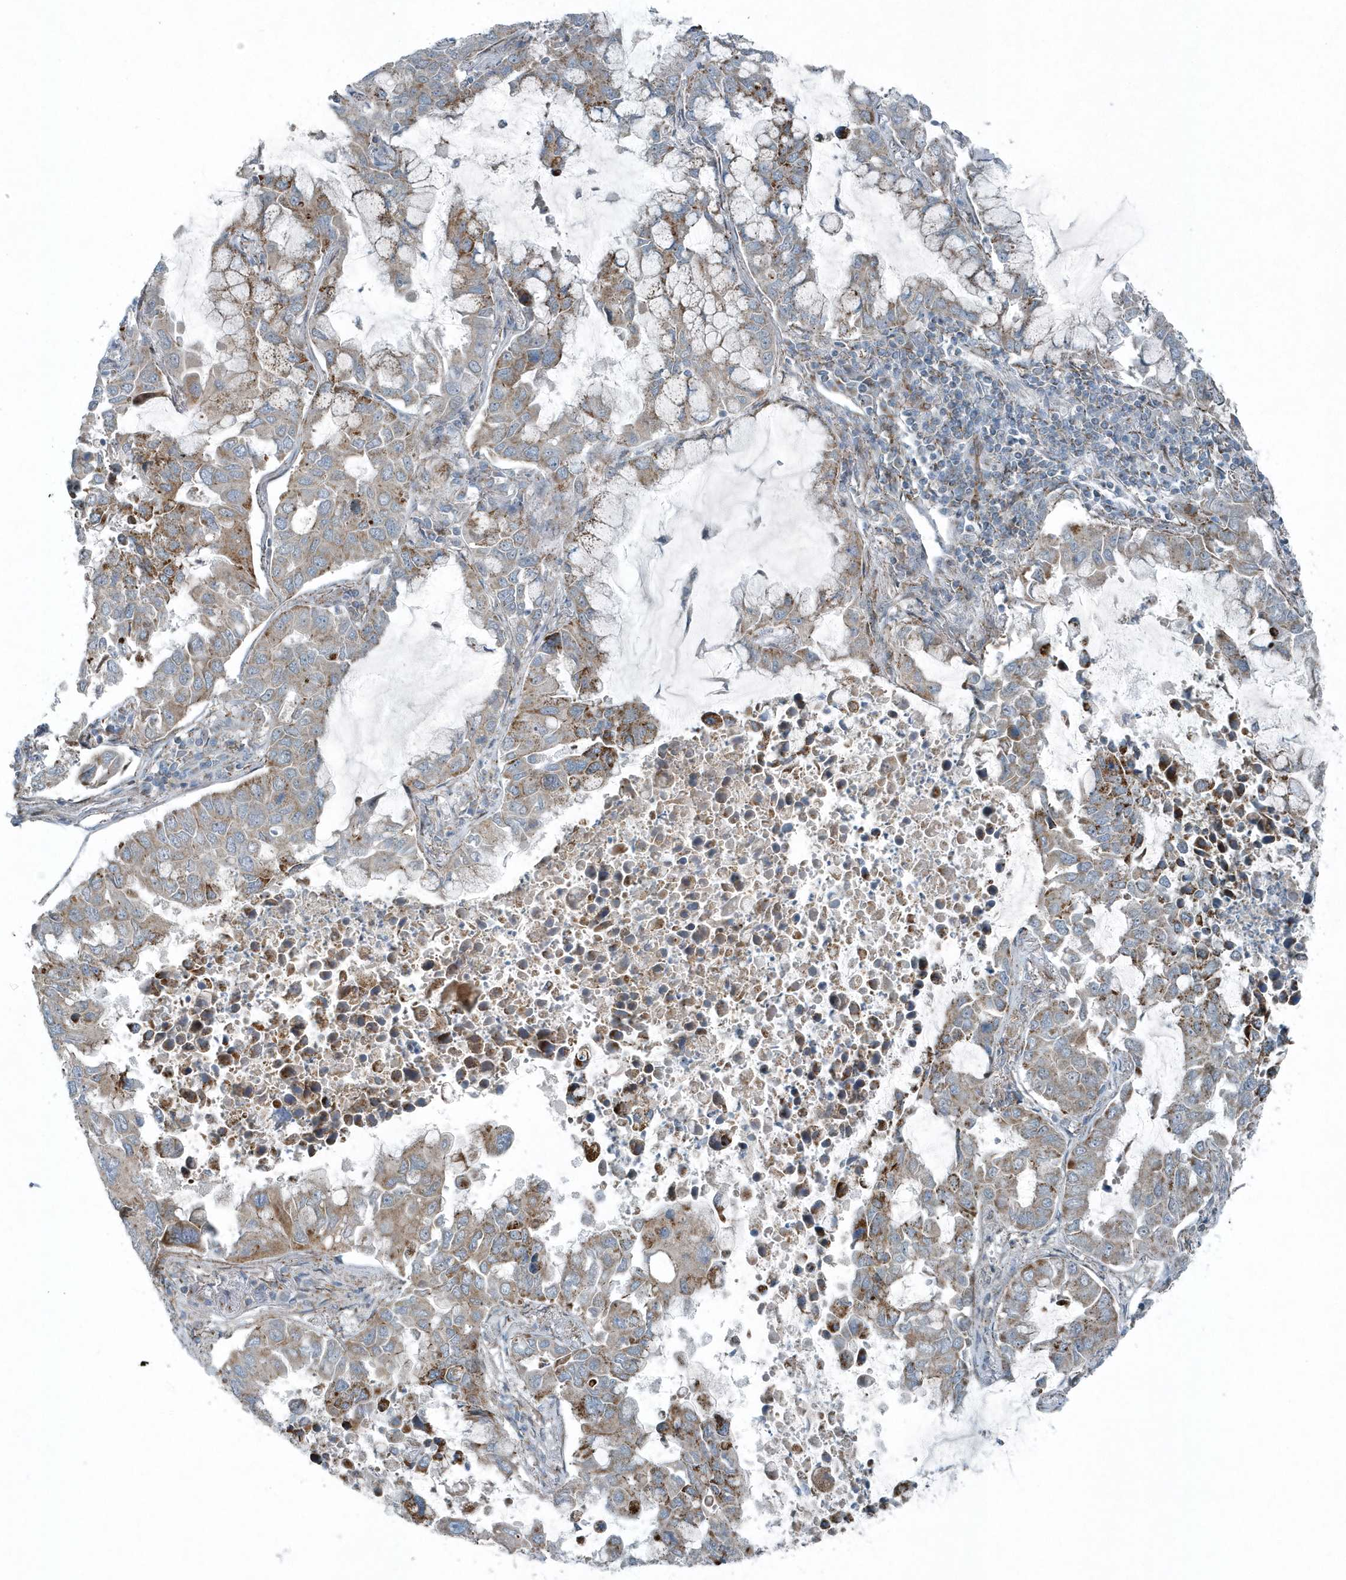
{"staining": {"intensity": "moderate", "quantity": "<25%", "location": "cytoplasmic/membranous"}, "tissue": "lung cancer", "cell_type": "Tumor cells", "image_type": "cancer", "snomed": [{"axis": "morphology", "description": "Adenocarcinoma, NOS"}, {"axis": "topography", "description": "Lung"}], "caption": "A brown stain highlights moderate cytoplasmic/membranous expression of a protein in adenocarcinoma (lung) tumor cells.", "gene": "GCC2", "patient": {"sex": "male", "age": 64}}